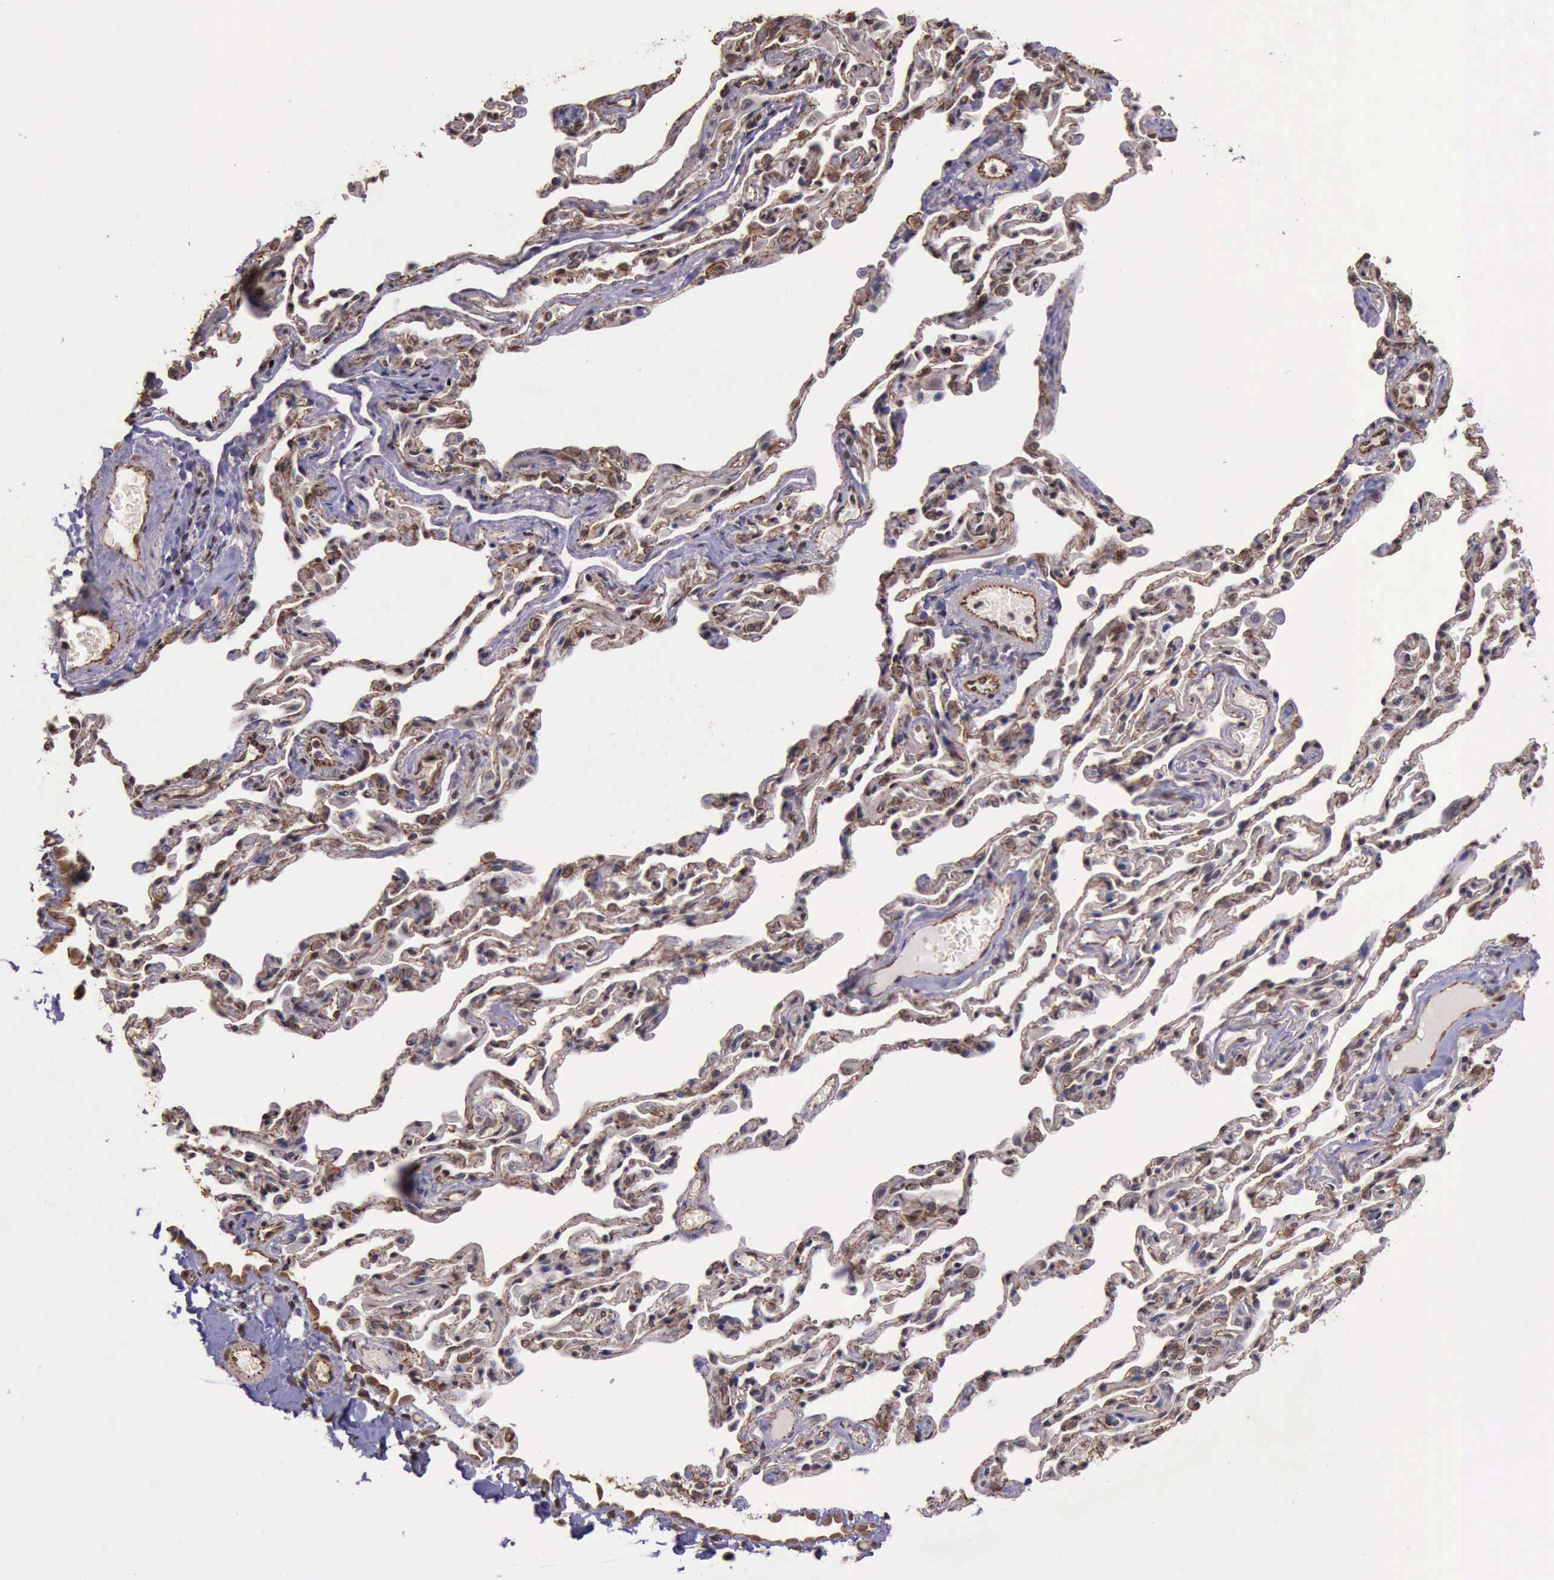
{"staining": {"intensity": "strong", "quantity": ">75%", "location": "cytoplasmic/membranous"}, "tissue": "bronchus", "cell_type": "Respiratory epithelial cells", "image_type": "normal", "snomed": [{"axis": "morphology", "description": "Normal tissue, NOS"}, {"axis": "topography", "description": "Cartilage tissue"}, {"axis": "topography", "description": "Bronchus"}, {"axis": "topography", "description": "Lung"}], "caption": "Protein analysis of unremarkable bronchus exhibits strong cytoplasmic/membranous staining in about >75% of respiratory epithelial cells. (Stains: DAB (3,3'-diaminobenzidine) in brown, nuclei in blue, Microscopy: brightfield microscopy at high magnification).", "gene": "CTNNB1", "patient": {"sex": "male", "age": 64}}